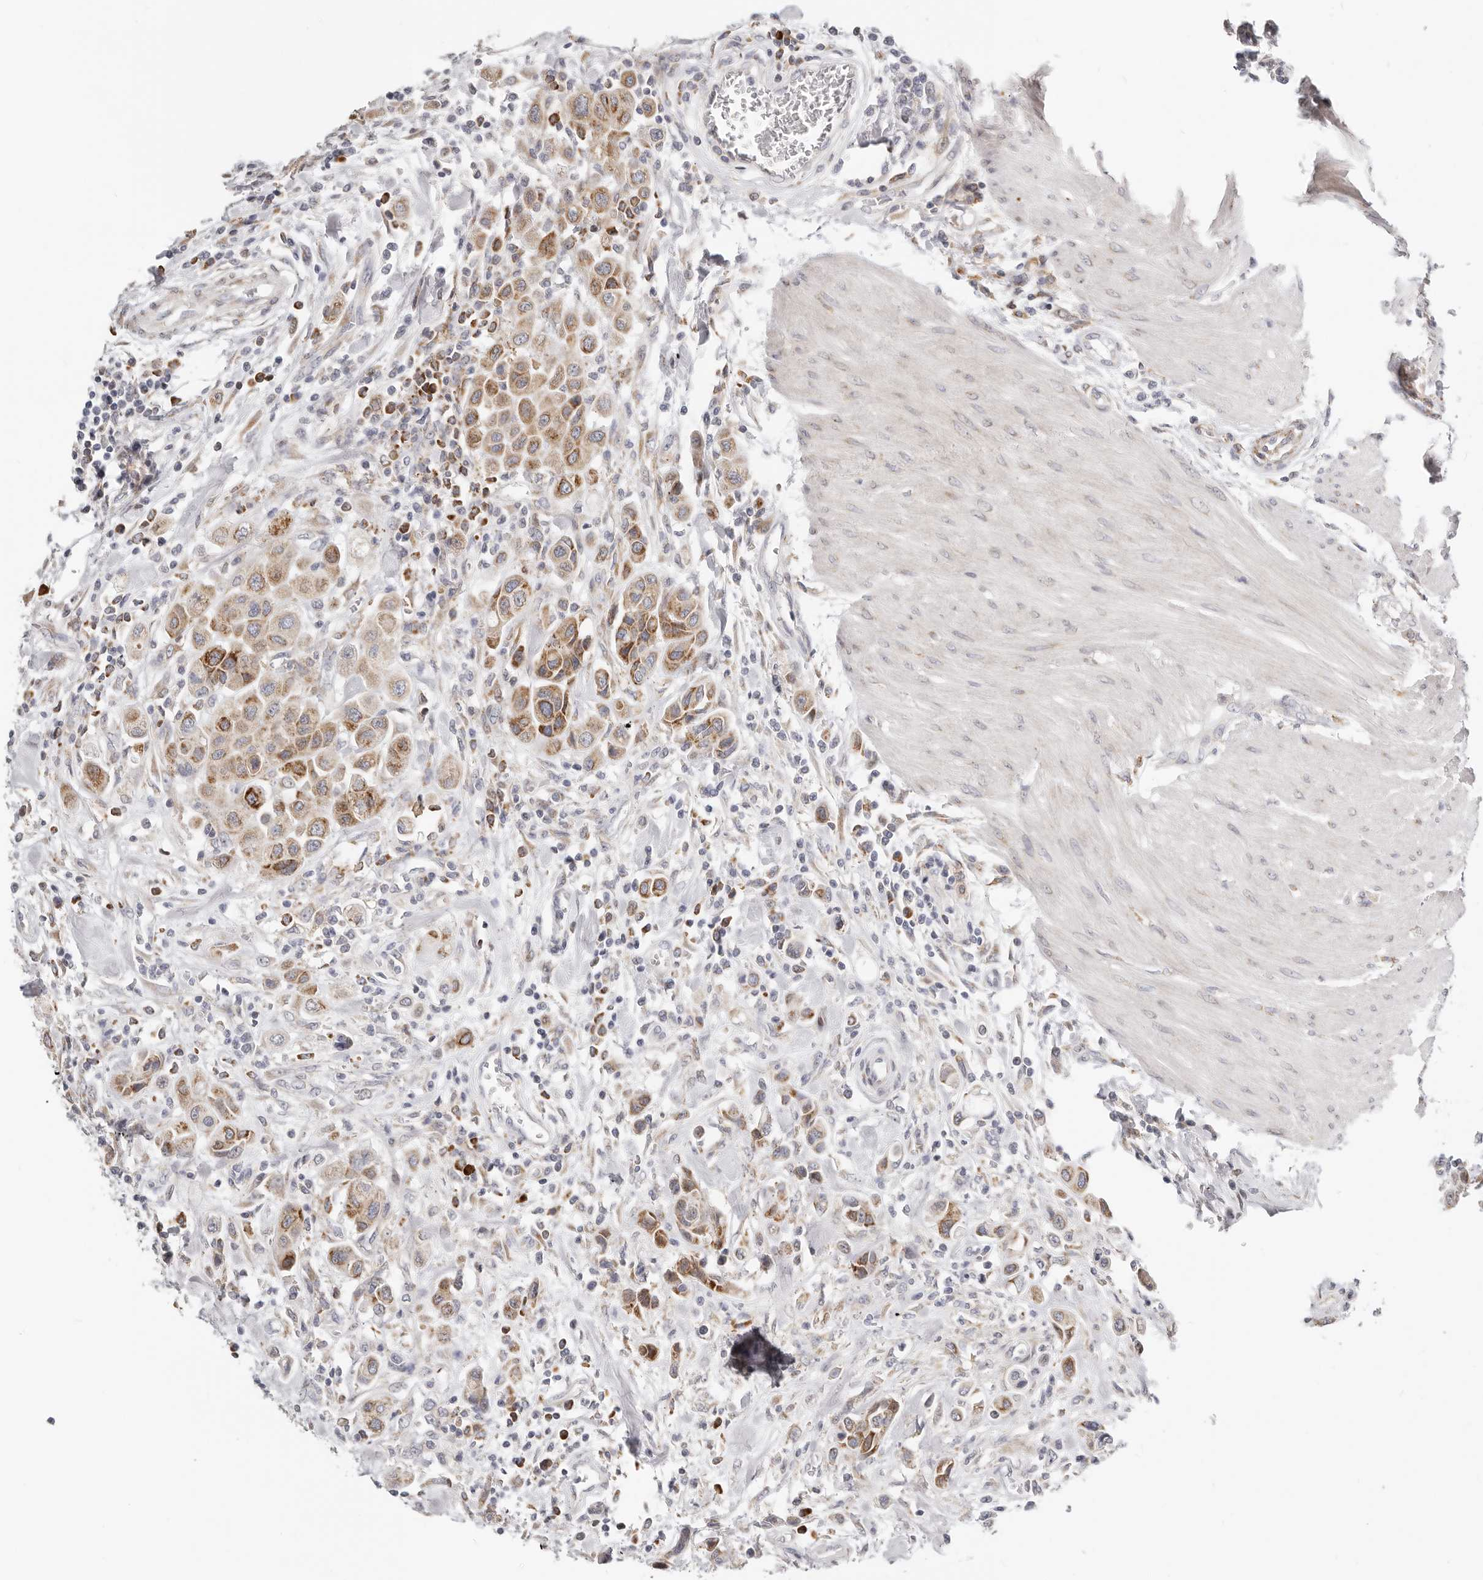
{"staining": {"intensity": "moderate", "quantity": ">75%", "location": "cytoplasmic/membranous"}, "tissue": "urothelial cancer", "cell_type": "Tumor cells", "image_type": "cancer", "snomed": [{"axis": "morphology", "description": "Urothelial carcinoma, High grade"}, {"axis": "topography", "description": "Urinary bladder"}], "caption": "DAB immunohistochemical staining of high-grade urothelial carcinoma demonstrates moderate cytoplasmic/membranous protein positivity in about >75% of tumor cells. (DAB IHC with brightfield microscopy, high magnification).", "gene": "IL32", "patient": {"sex": "male", "age": 50}}